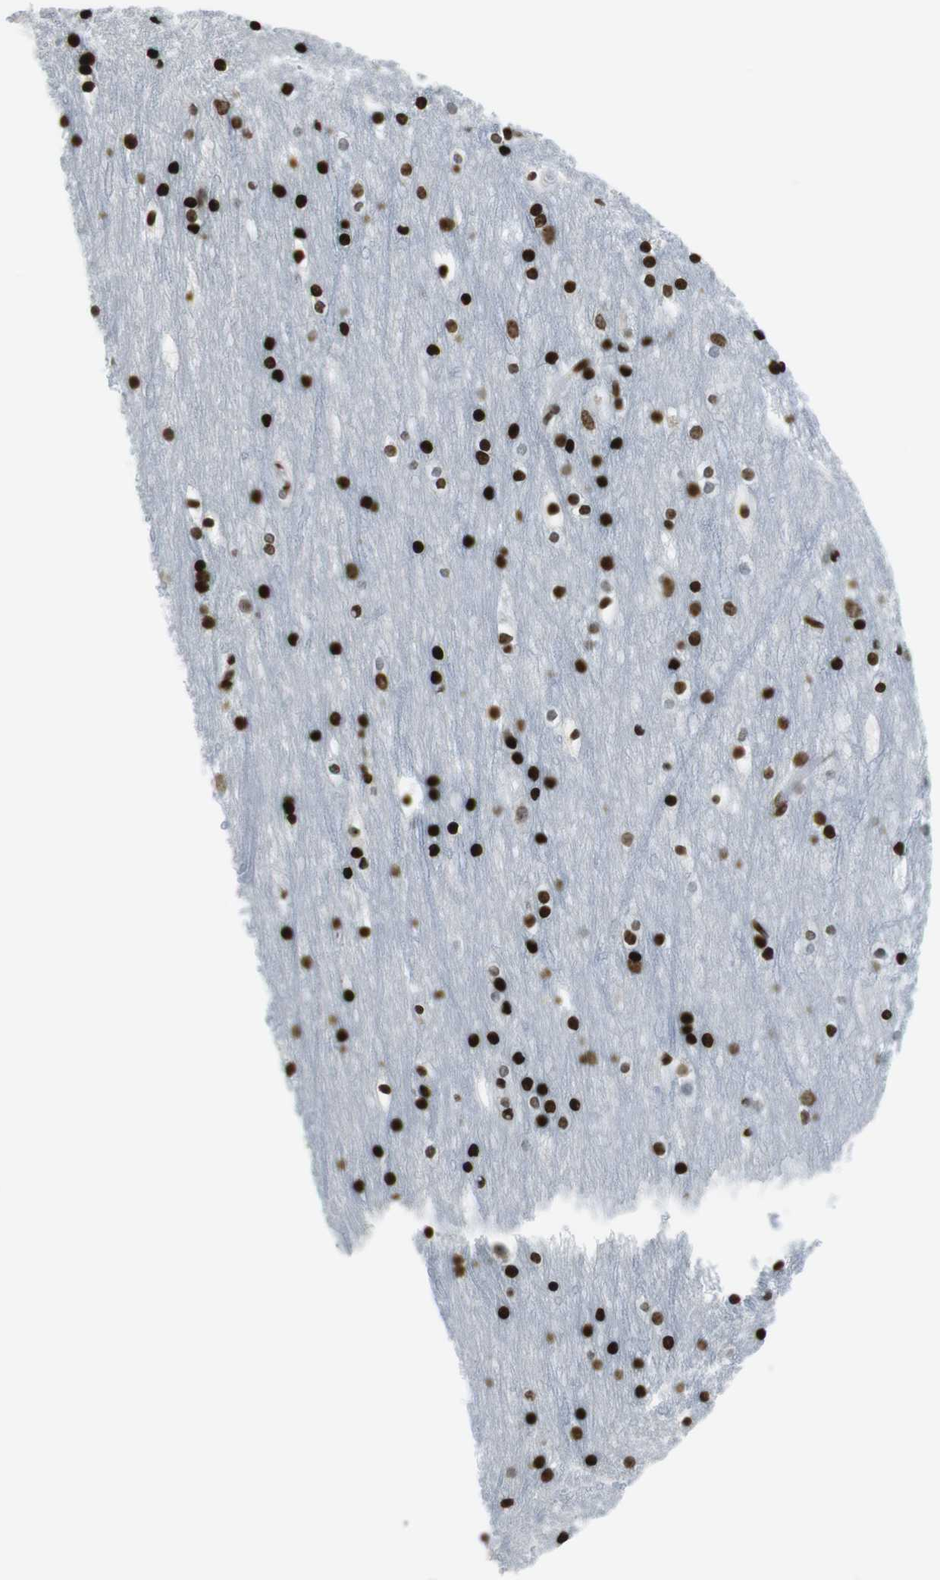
{"staining": {"intensity": "strong", "quantity": ">75%", "location": "nuclear"}, "tissue": "cerebral cortex", "cell_type": "Endothelial cells", "image_type": "normal", "snomed": [{"axis": "morphology", "description": "Normal tissue, NOS"}, {"axis": "topography", "description": "Cerebral cortex"}], "caption": "The photomicrograph displays staining of unremarkable cerebral cortex, revealing strong nuclear protein expression (brown color) within endothelial cells. (brown staining indicates protein expression, while blue staining denotes nuclei).", "gene": "H2AC8", "patient": {"sex": "male", "age": 45}}